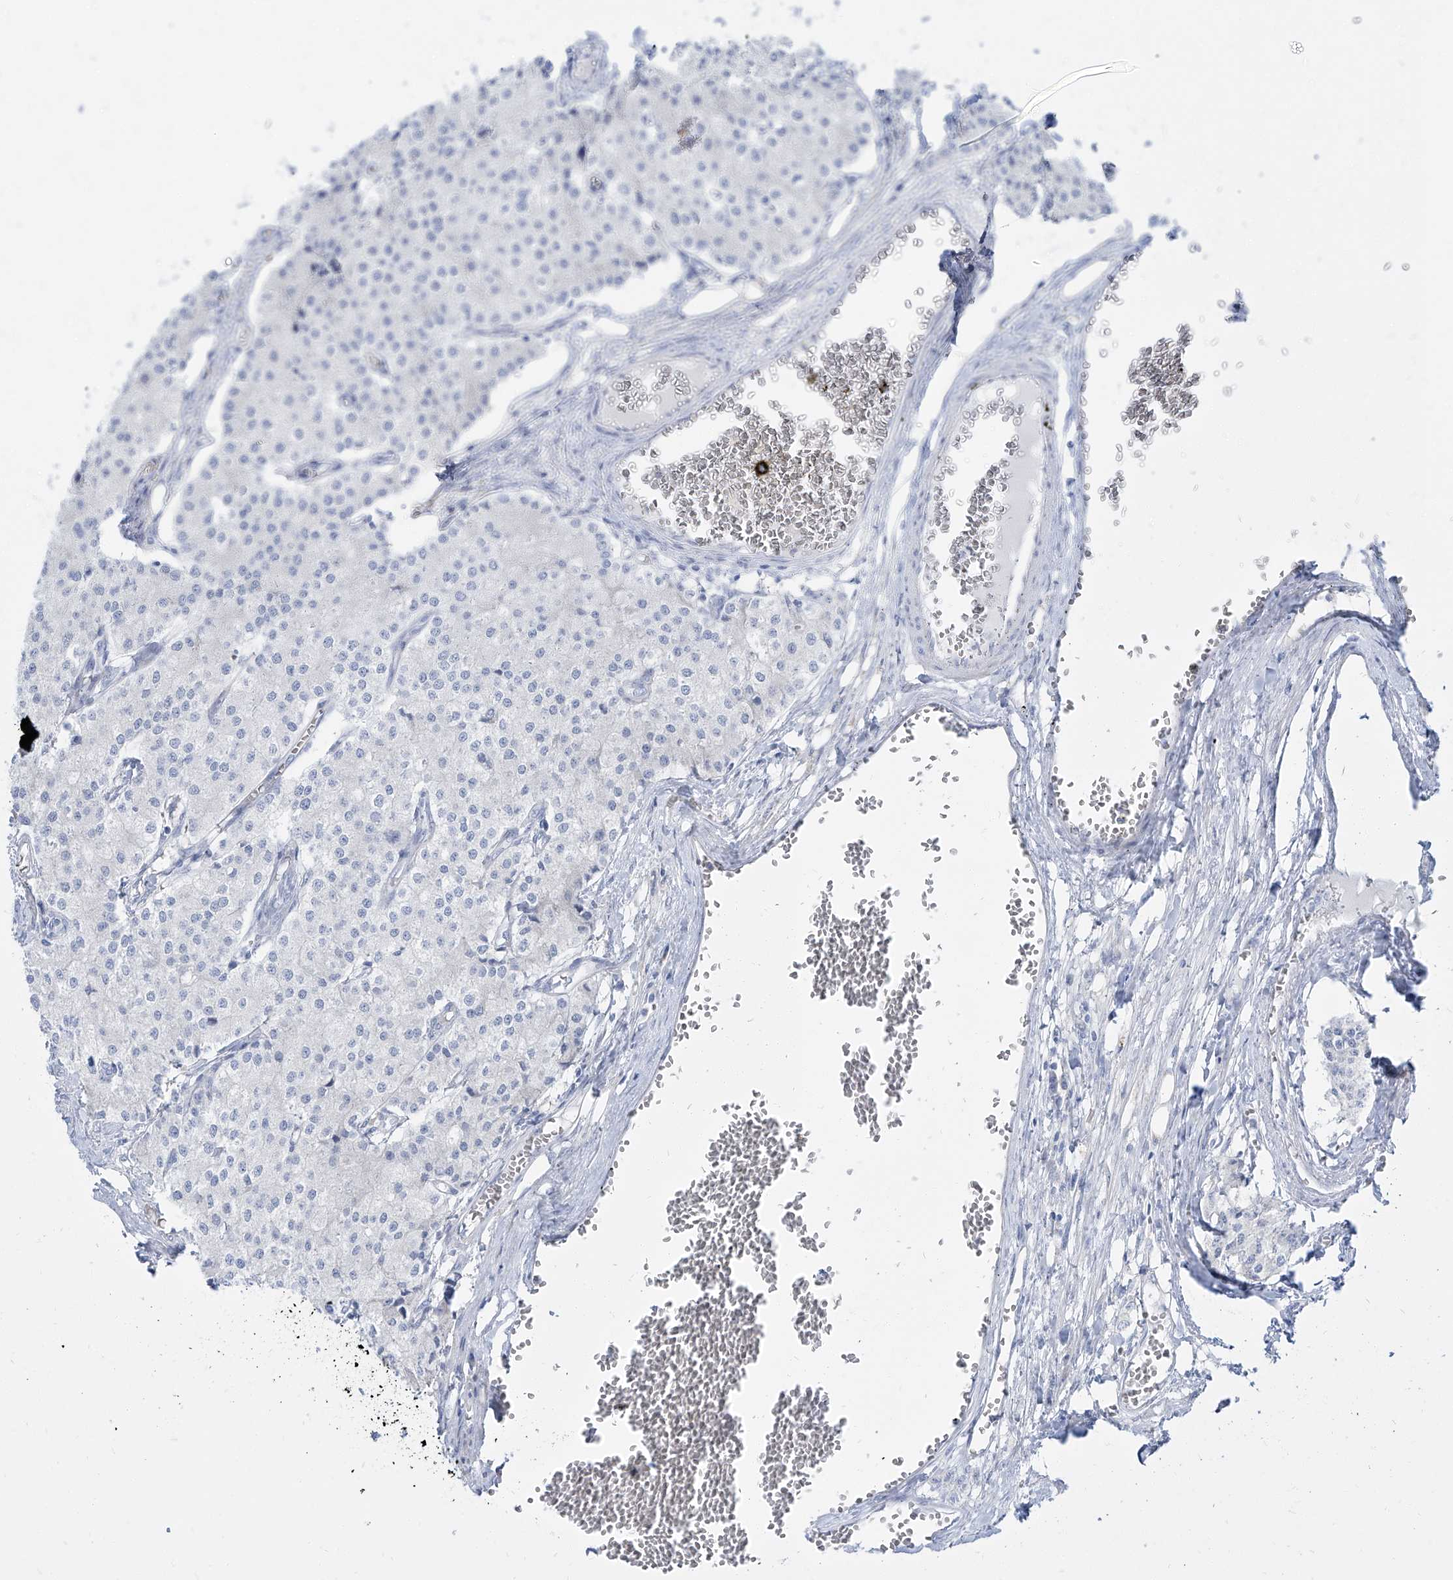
{"staining": {"intensity": "negative", "quantity": "none", "location": "none"}, "tissue": "carcinoid", "cell_type": "Tumor cells", "image_type": "cancer", "snomed": [{"axis": "morphology", "description": "Carcinoid, malignant, NOS"}, {"axis": "topography", "description": "Colon"}], "caption": "Protein analysis of carcinoid (malignant) shows no significant positivity in tumor cells.", "gene": "TXLNB", "patient": {"sex": "female", "age": 52}}